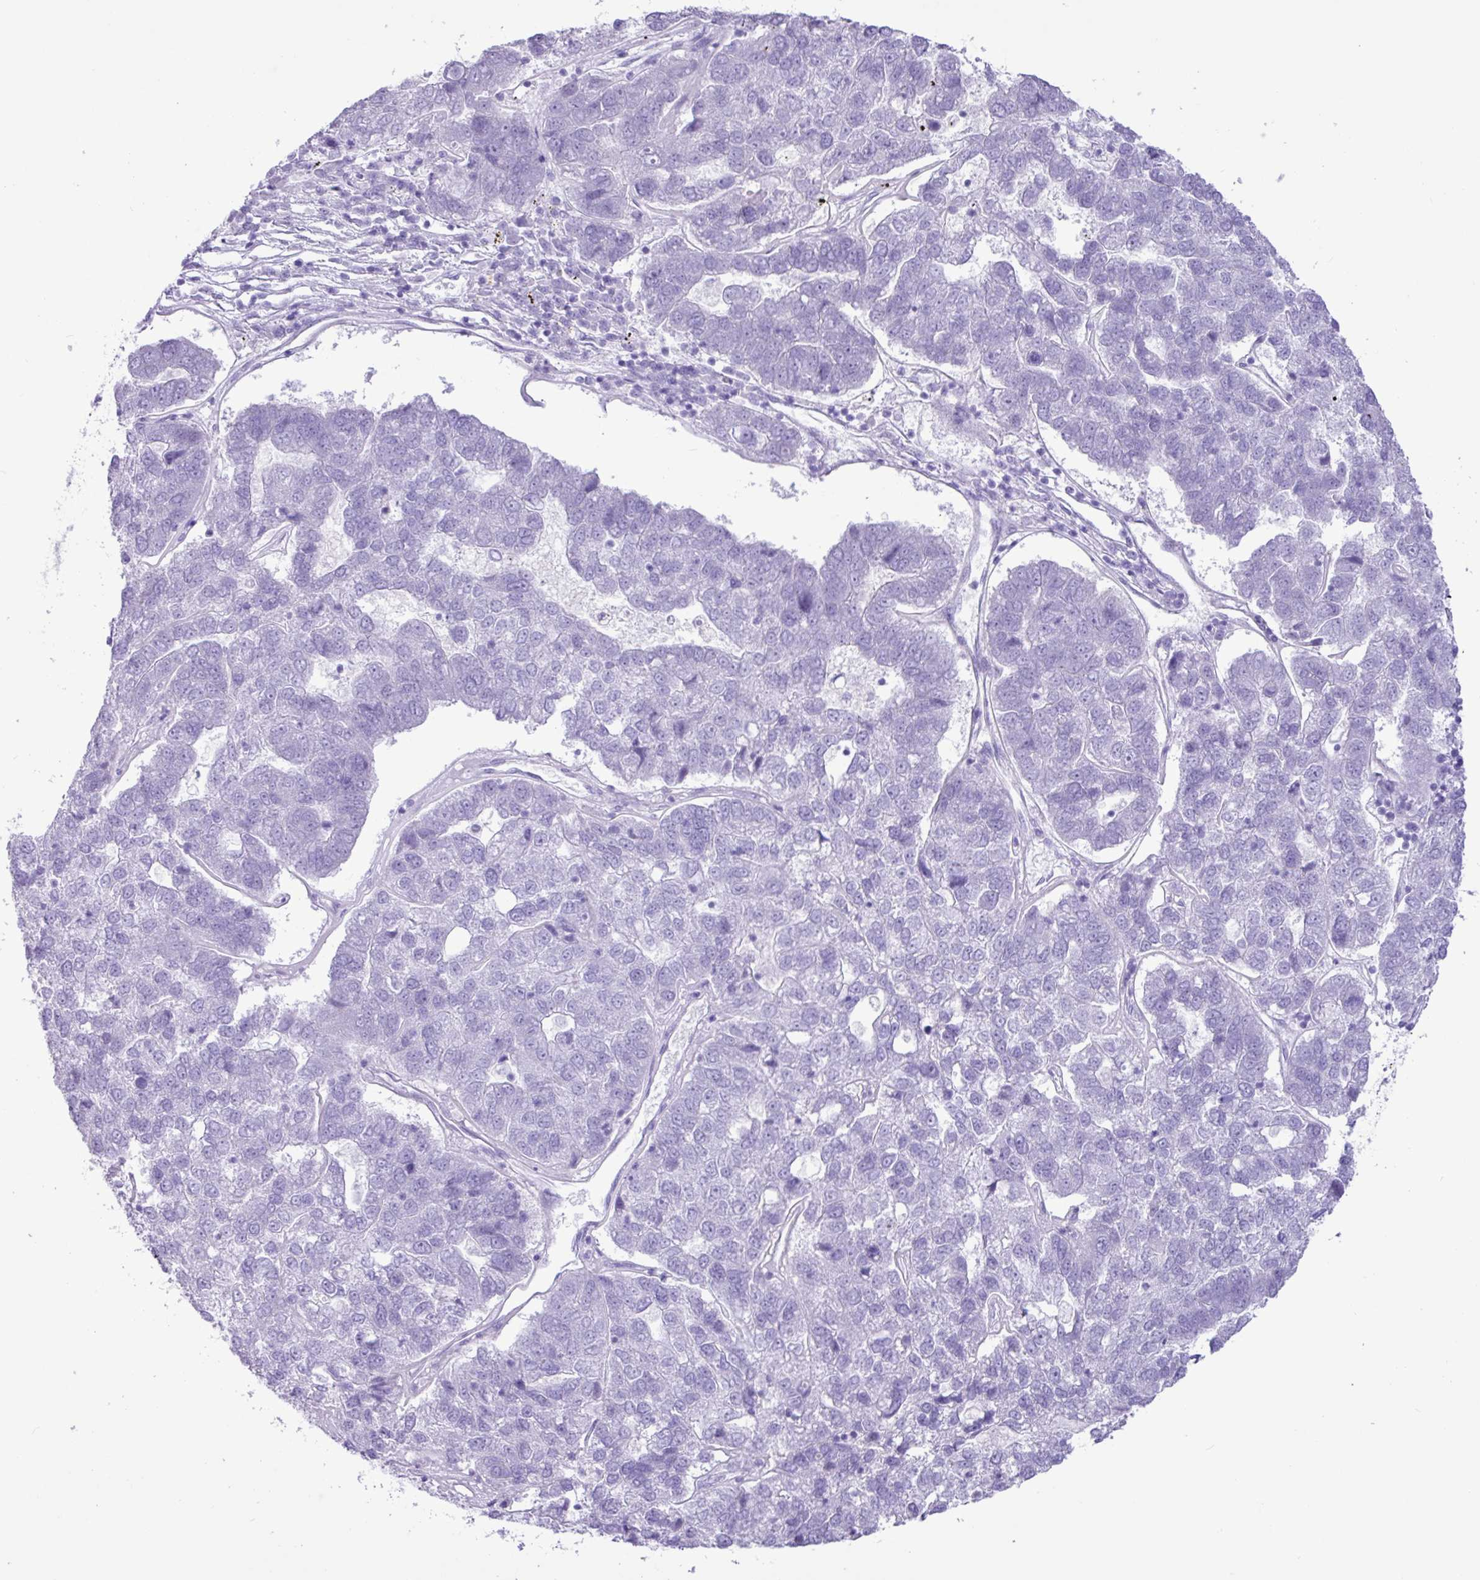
{"staining": {"intensity": "negative", "quantity": "none", "location": "none"}, "tissue": "pancreatic cancer", "cell_type": "Tumor cells", "image_type": "cancer", "snomed": [{"axis": "morphology", "description": "Adenocarcinoma, NOS"}, {"axis": "topography", "description": "Pancreas"}], "caption": "Tumor cells are negative for brown protein staining in pancreatic cancer.", "gene": "CKMT2", "patient": {"sex": "female", "age": 61}}